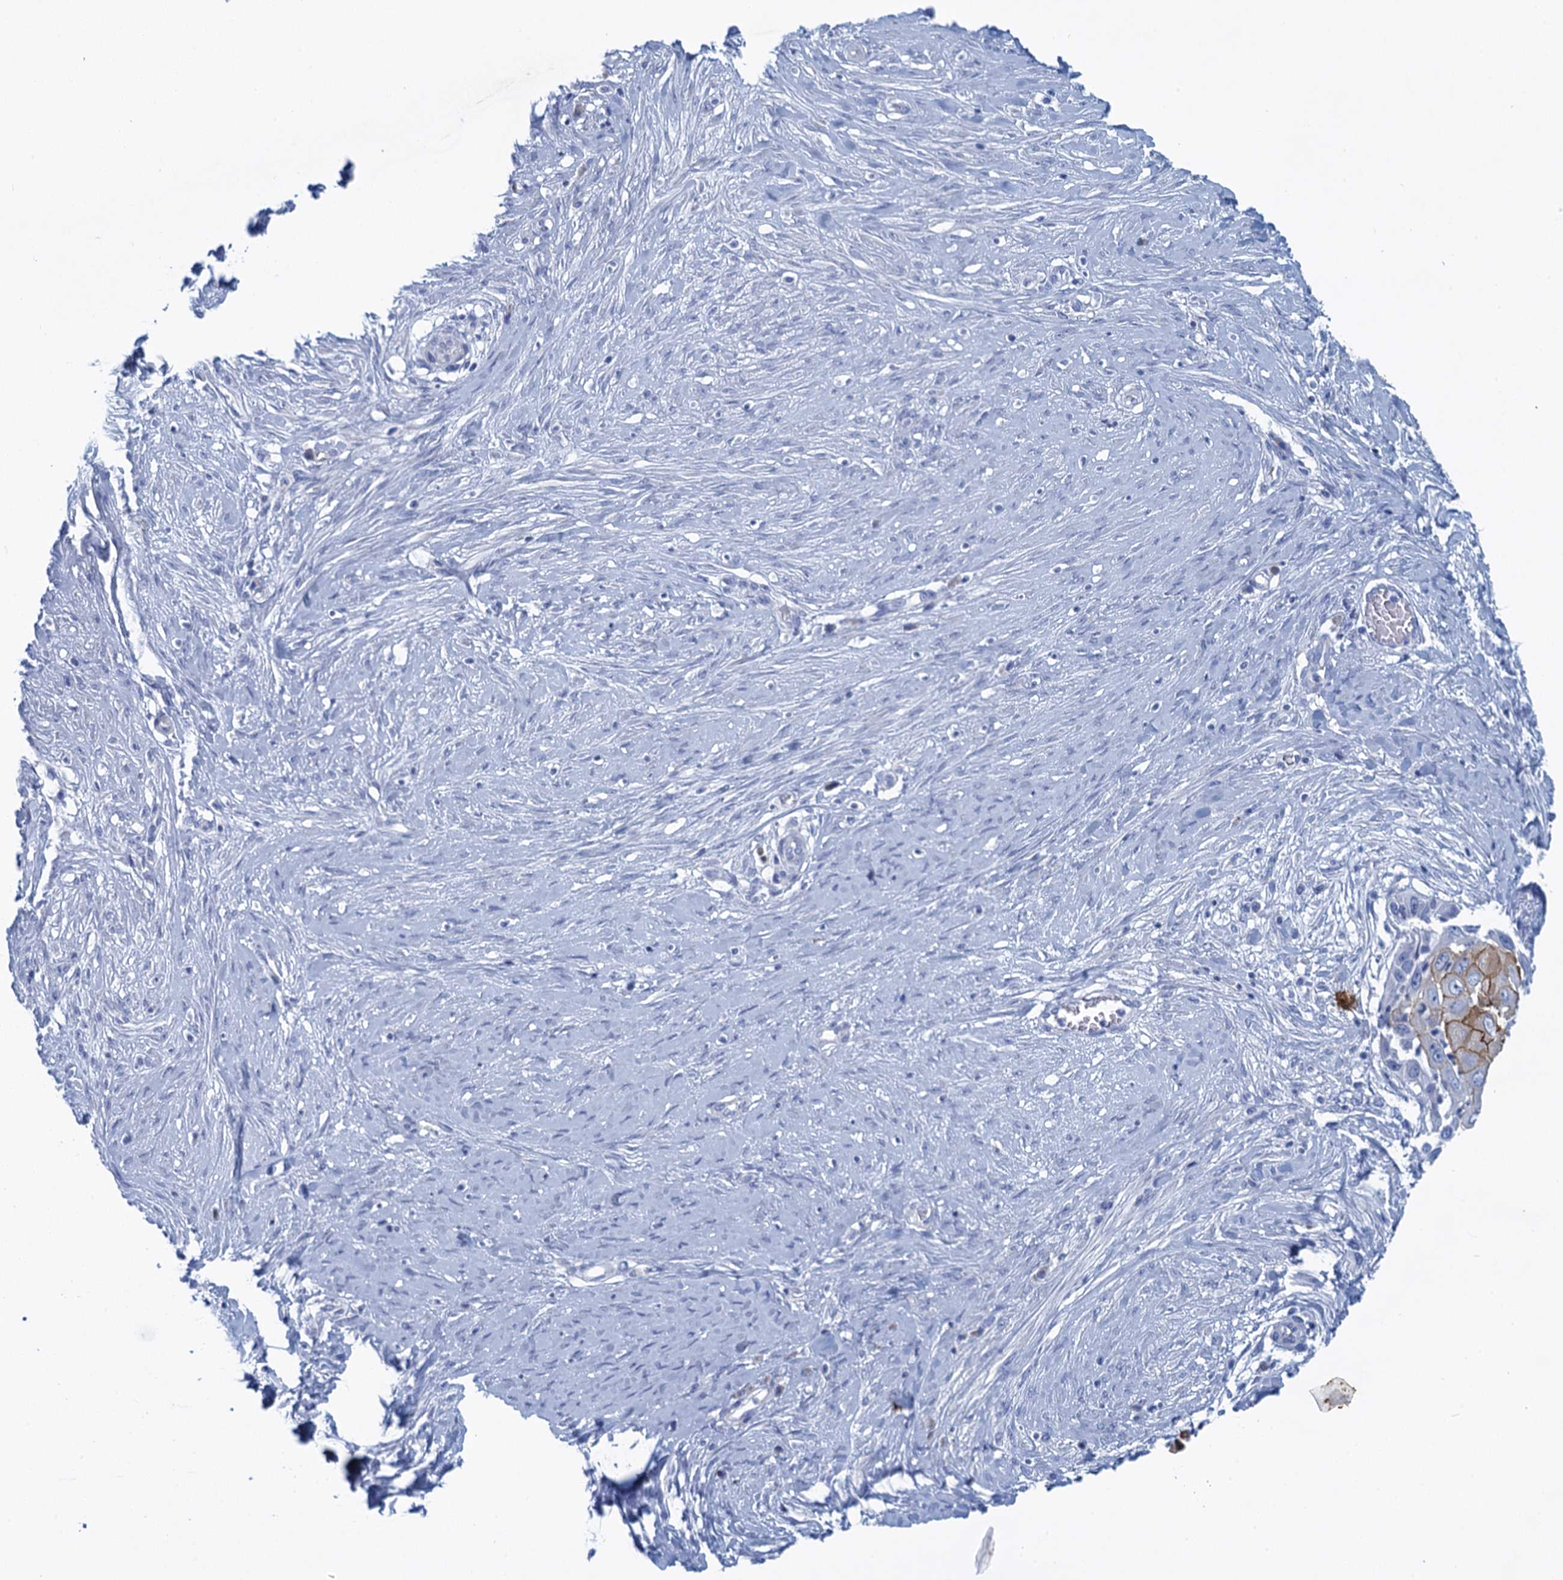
{"staining": {"intensity": "strong", "quantity": "25%-75%", "location": "cytoplasmic/membranous"}, "tissue": "skin cancer", "cell_type": "Tumor cells", "image_type": "cancer", "snomed": [{"axis": "morphology", "description": "Squamous cell carcinoma, NOS"}, {"axis": "topography", "description": "Skin"}], "caption": "Immunohistochemistry (IHC) staining of skin cancer, which displays high levels of strong cytoplasmic/membranous positivity in approximately 25%-75% of tumor cells indicating strong cytoplasmic/membranous protein positivity. The staining was performed using DAB (brown) for protein detection and nuclei were counterstained in hematoxylin (blue).", "gene": "SCEL", "patient": {"sex": "female", "age": 44}}